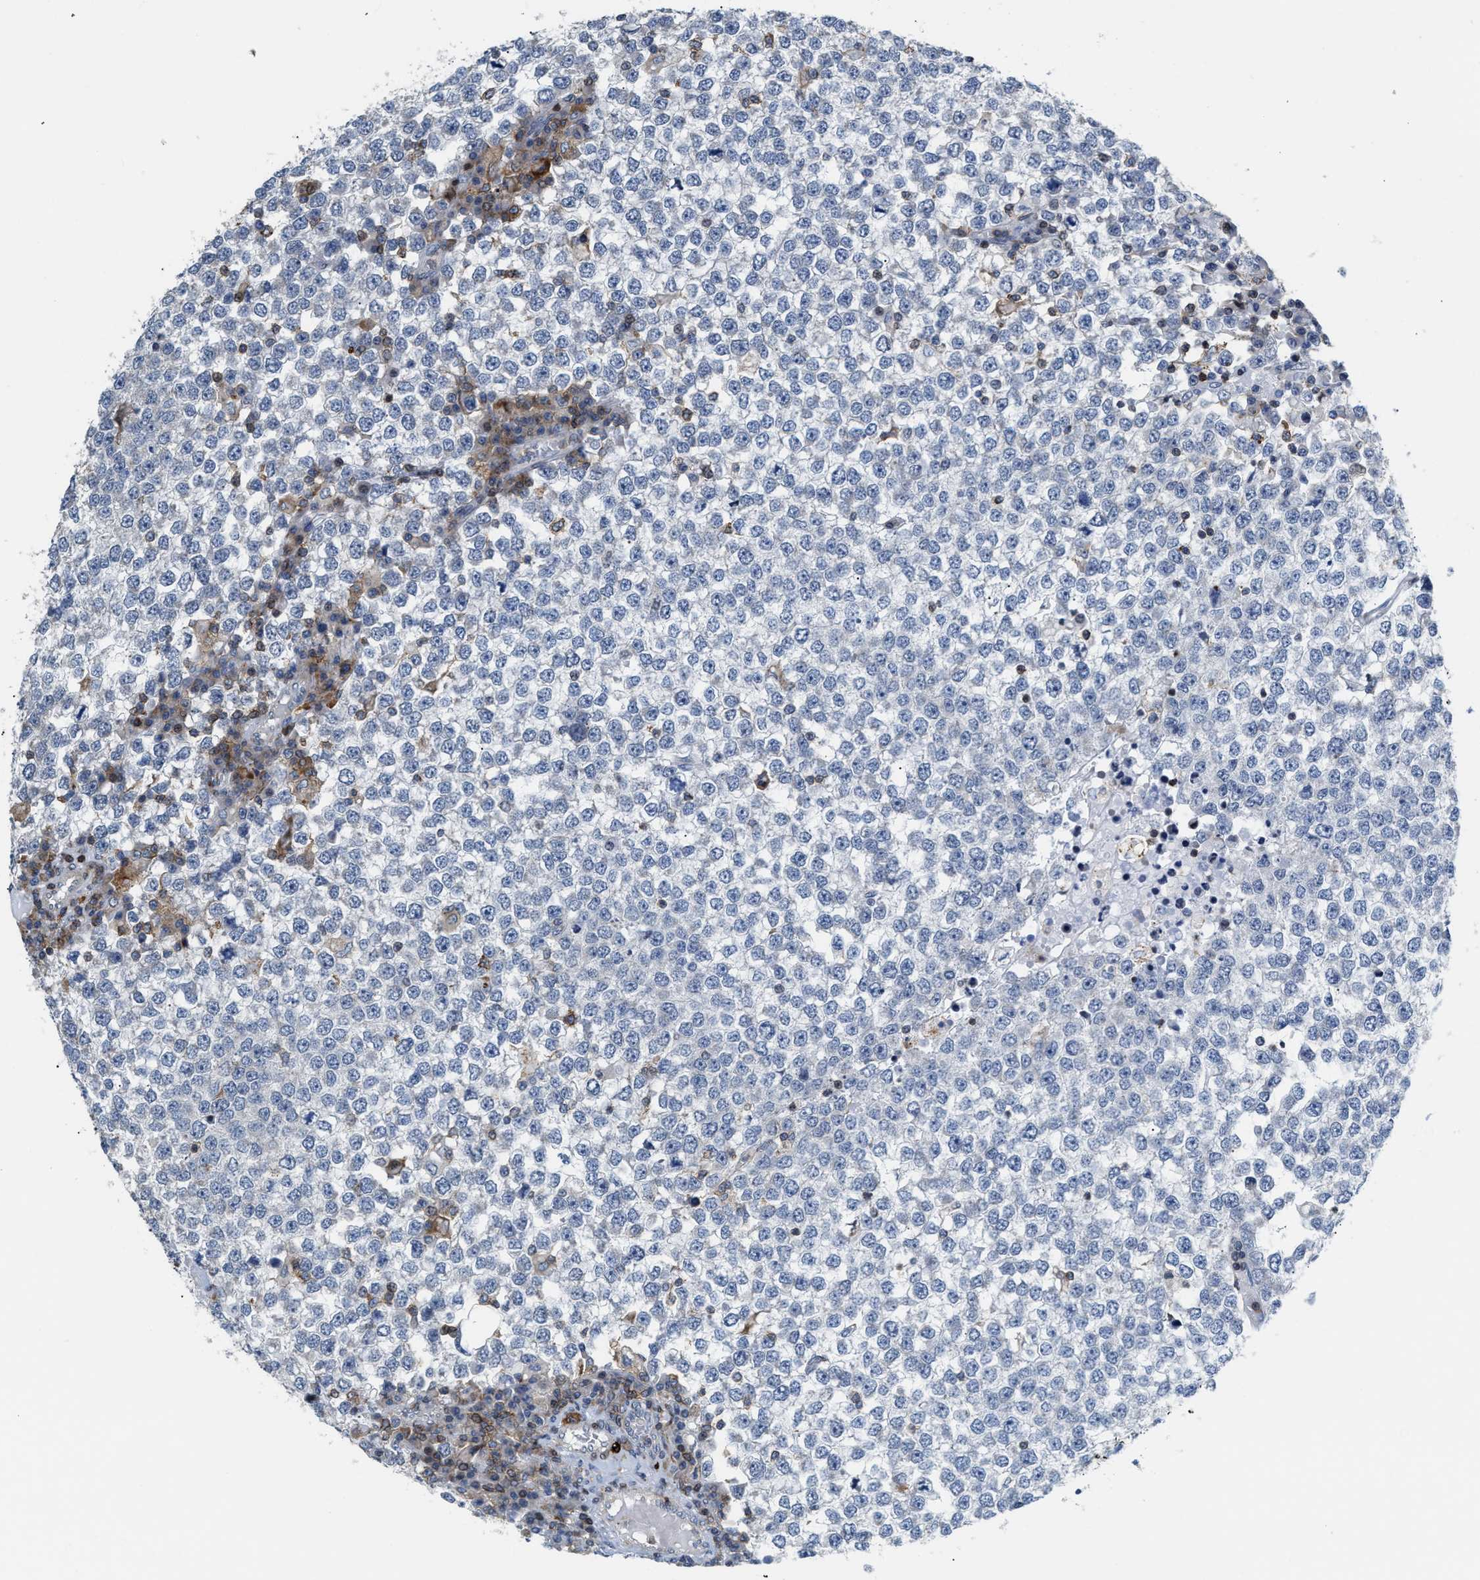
{"staining": {"intensity": "negative", "quantity": "none", "location": "none"}, "tissue": "testis cancer", "cell_type": "Tumor cells", "image_type": "cancer", "snomed": [{"axis": "morphology", "description": "Seminoma, NOS"}, {"axis": "topography", "description": "Testis"}], "caption": "Testis seminoma stained for a protein using immunohistochemistry (IHC) displays no staining tumor cells.", "gene": "ATP9A", "patient": {"sex": "male", "age": 65}}